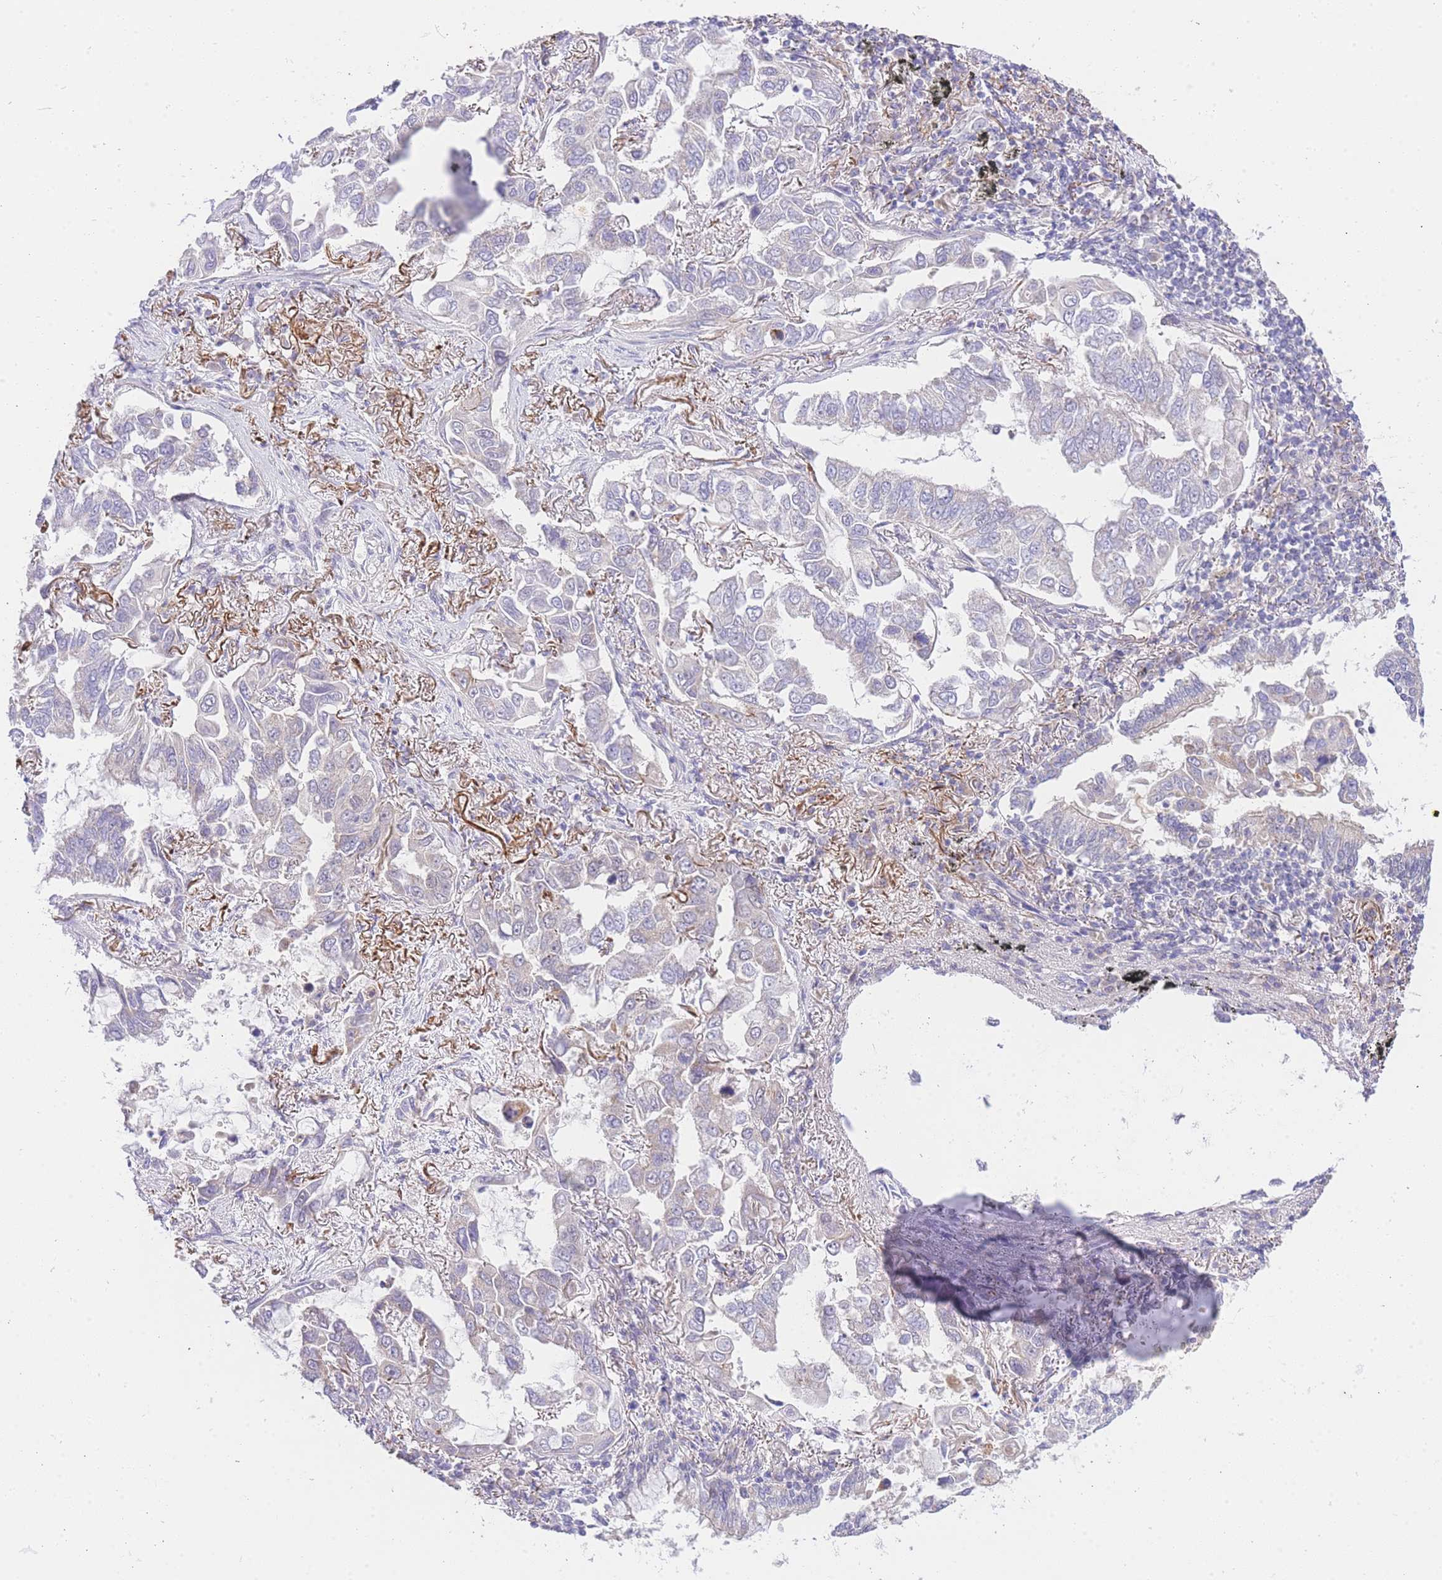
{"staining": {"intensity": "negative", "quantity": "none", "location": "none"}, "tissue": "lung cancer", "cell_type": "Tumor cells", "image_type": "cancer", "snomed": [{"axis": "morphology", "description": "Adenocarcinoma, NOS"}, {"axis": "topography", "description": "Lung"}], "caption": "This is an immunohistochemistry (IHC) photomicrograph of lung cancer (adenocarcinoma). There is no staining in tumor cells.", "gene": "UBXN7", "patient": {"sex": "male", "age": 64}}